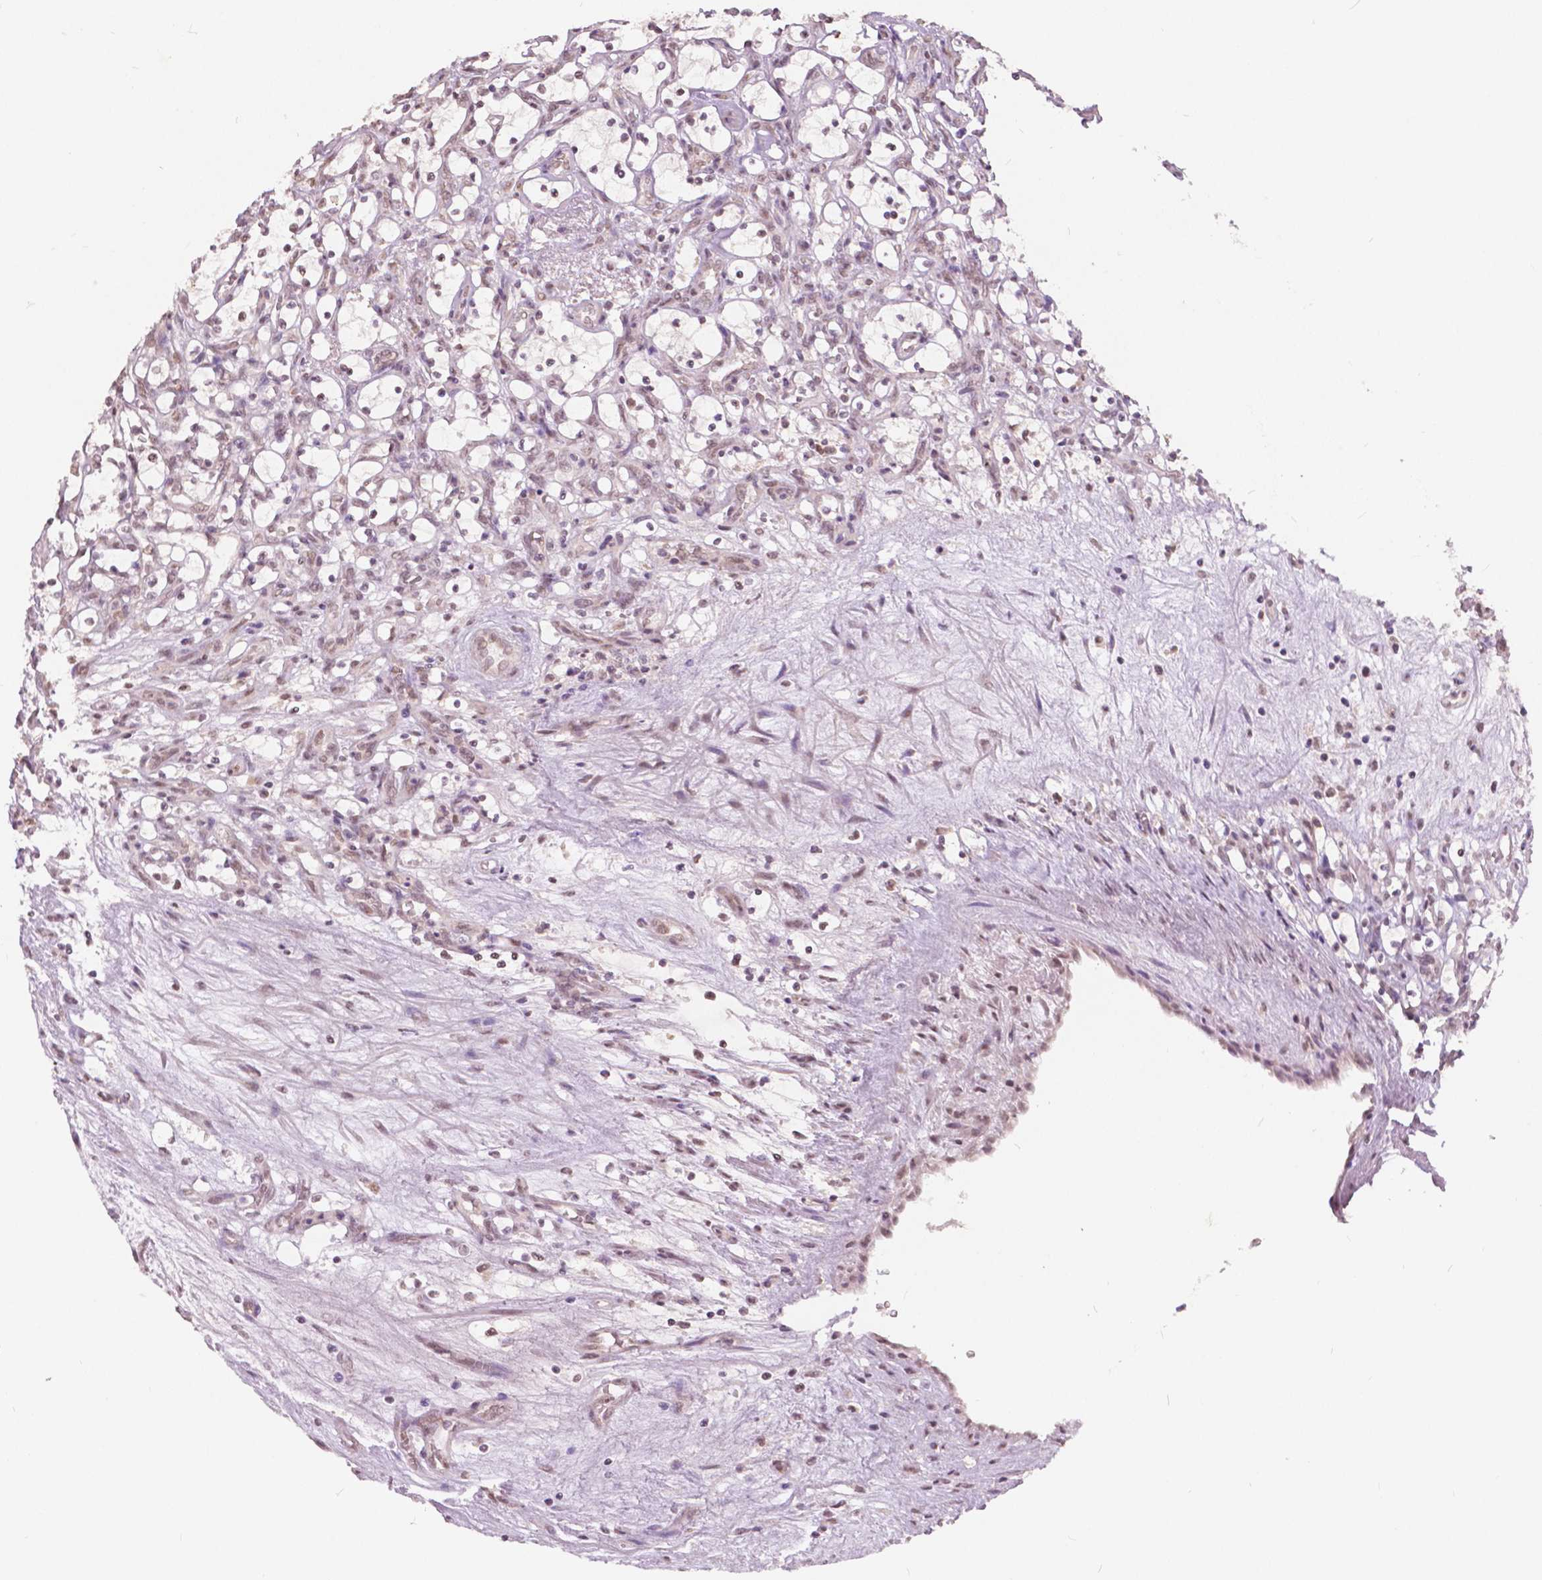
{"staining": {"intensity": "weak", "quantity": "25%-75%", "location": "nuclear"}, "tissue": "renal cancer", "cell_type": "Tumor cells", "image_type": "cancer", "snomed": [{"axis": "morphology", "description": "Adenocarcinoma, NOS"}, {"axis": "topography", "description": "Kidney"}], "caption": "Adenocarcinoma (renal) was stained to show a protein in brown. There is low levels of weak nuclear positivity in about 25%-75% of tumor cells. (Brightfield microscopy of DAB IHC at high magnification).", "gene": "HOXA10", "patient": {"sex": "female", "age": 69}}